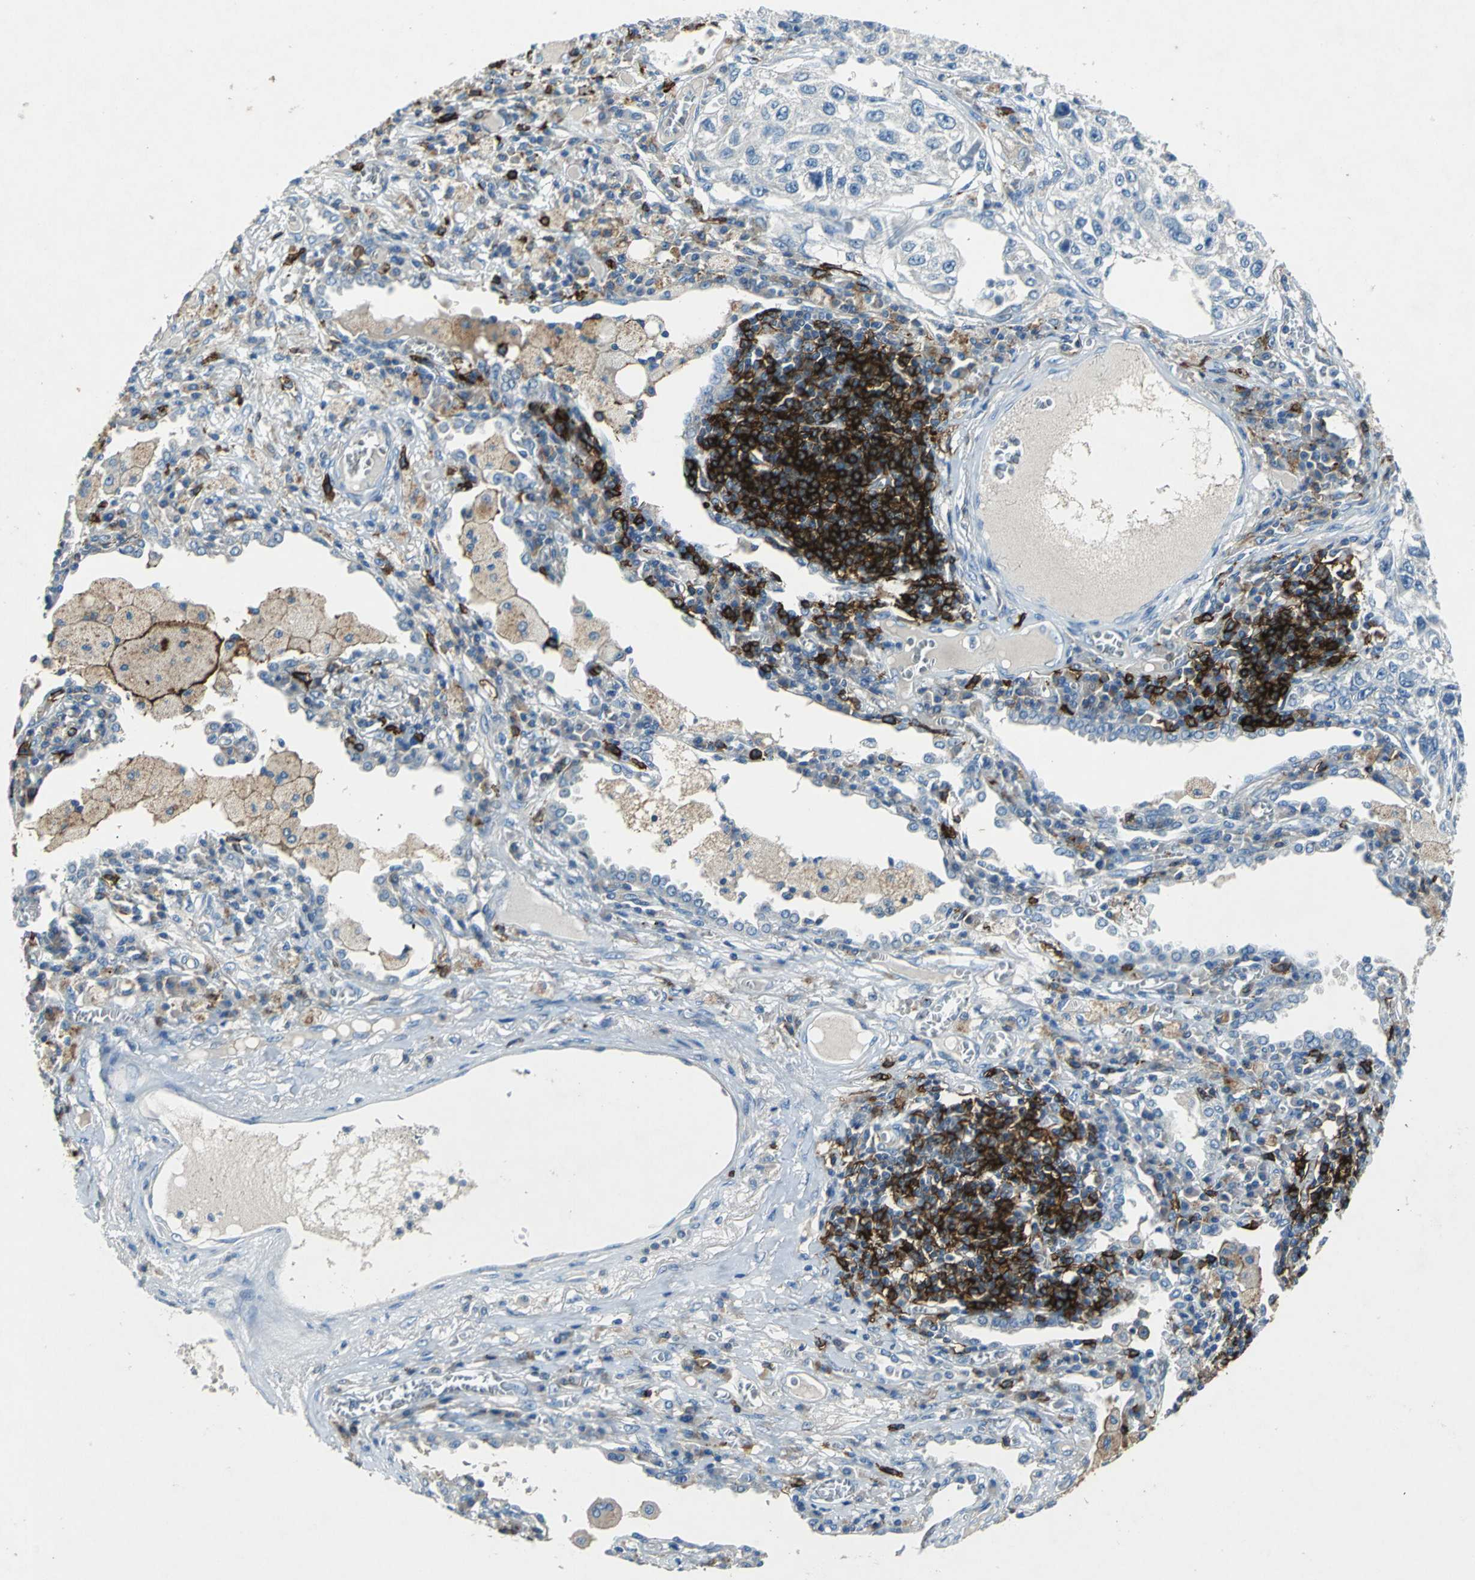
{"staining": {"intensity": "negative", "quantity": "none", "location": "none"}, "tissue": "lung cancer", "cell_type": "Tumor cells", "image_type": "cancer", "snomed": [{"axis": "morphology", "description": "Squamous cell carcinoma, NOS"}, {"axis": "topography", "description": "Lung"}], "caption": "Immunohistochemistry (IHC) micrograph of neoplastic tissue: human lung cancer stained with DAB (3,3'-diaminobenzidine) demonstrates no significant protein expression in tumor cells. (Stains: DAB immunohistochemistry with hematoxylin counter stain, Microscopy: brightfield microscopy at high magnification).", "gene": "RPS13", "patient": {"sex": "male", "age": 71}}